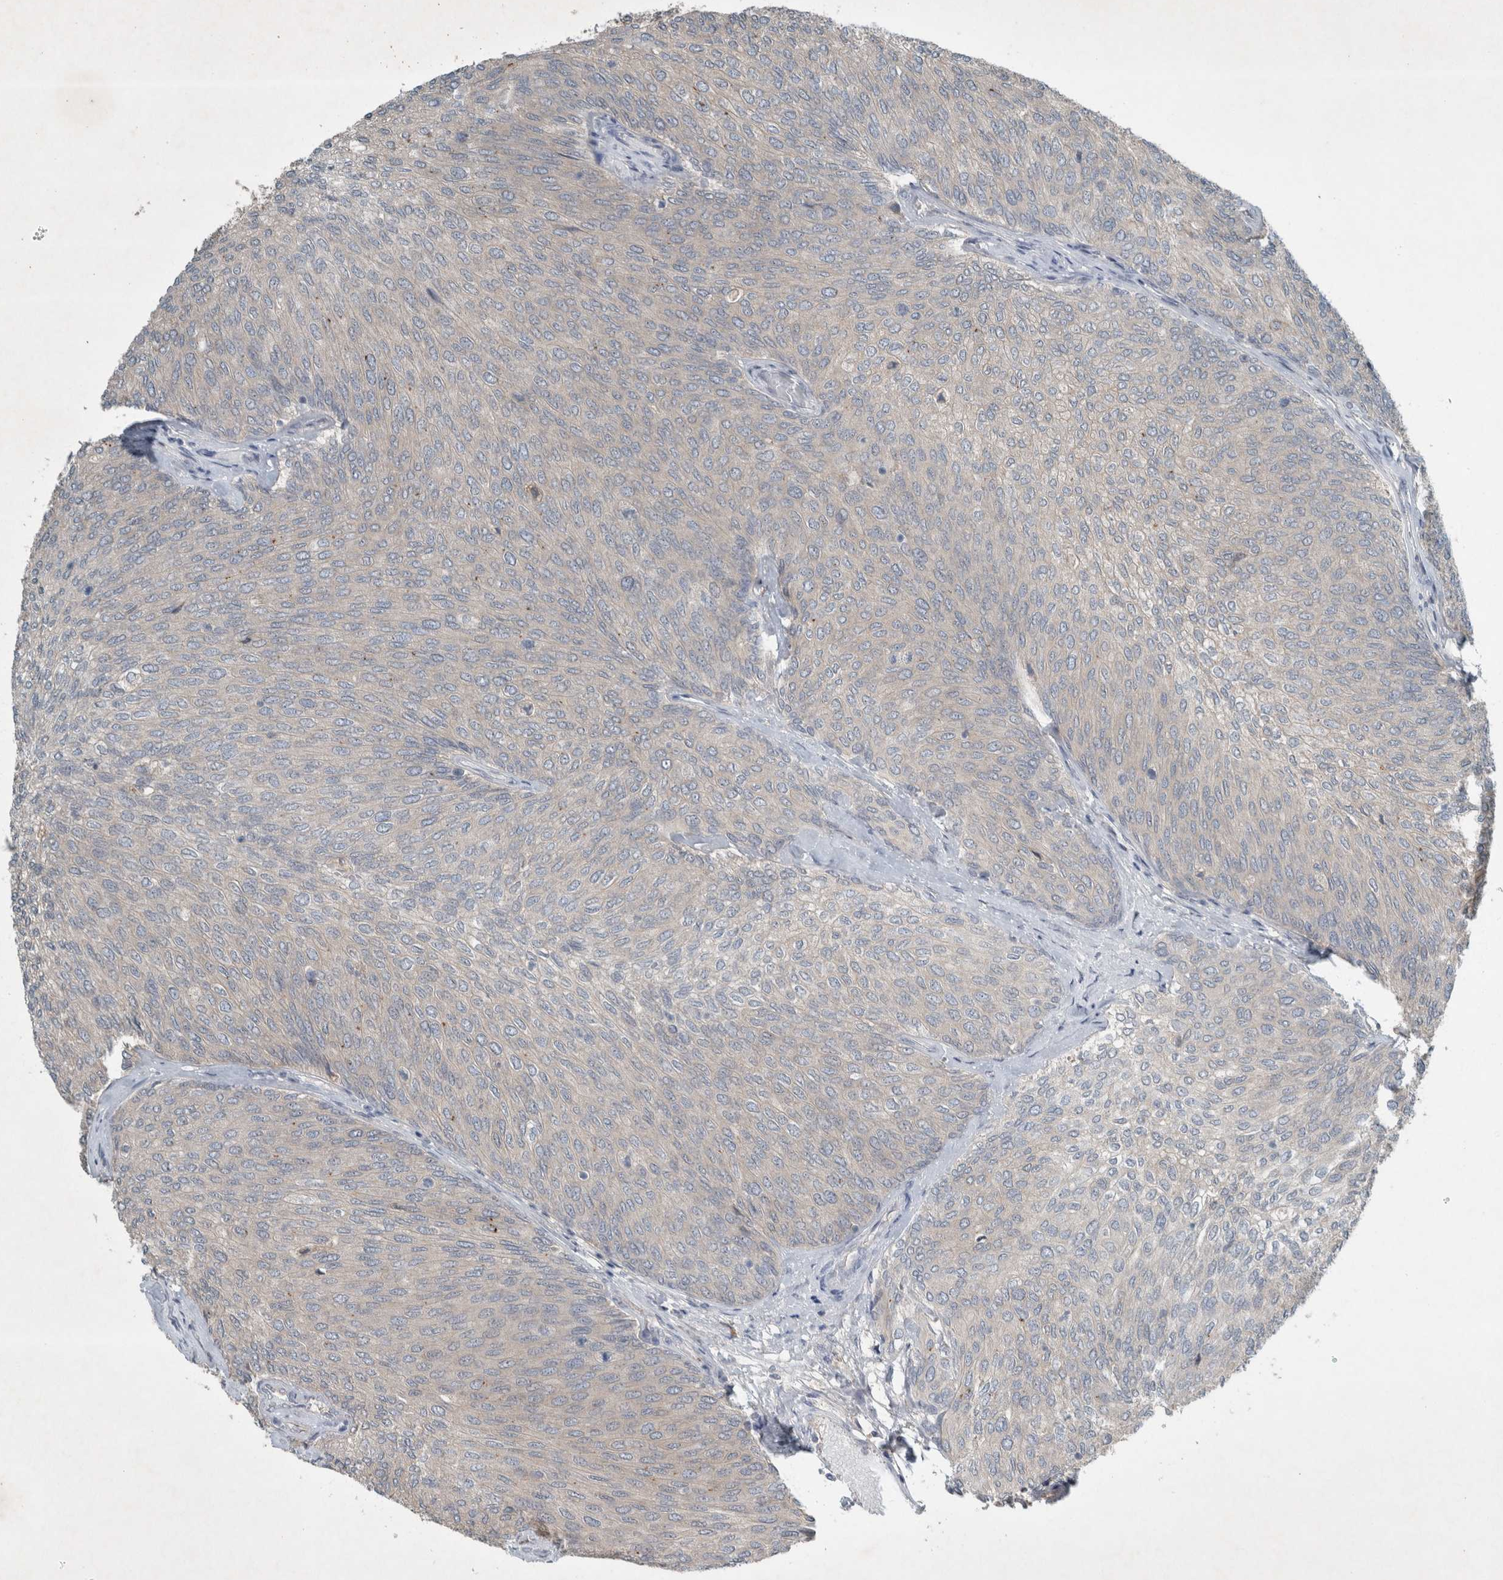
{"staining": {"intensity": "negative", "quantity": "none", "location": "none"}, "tissue": "urothelial cancer", "cell_type": "Tumor cells", "image_type": "cancer", "snomed": [{"axis": "morphology", "description": "Urothelial carcinoma, Low grade"}, {"axis": "topography", "description": "Urinary bladder"}], "caption": "Immunohistochemistry (IHC) of urothelial cancer reveals no expression in tumor cells.", "gene": "RALGDS", "patient": {"sex": "female", "age": 79}}